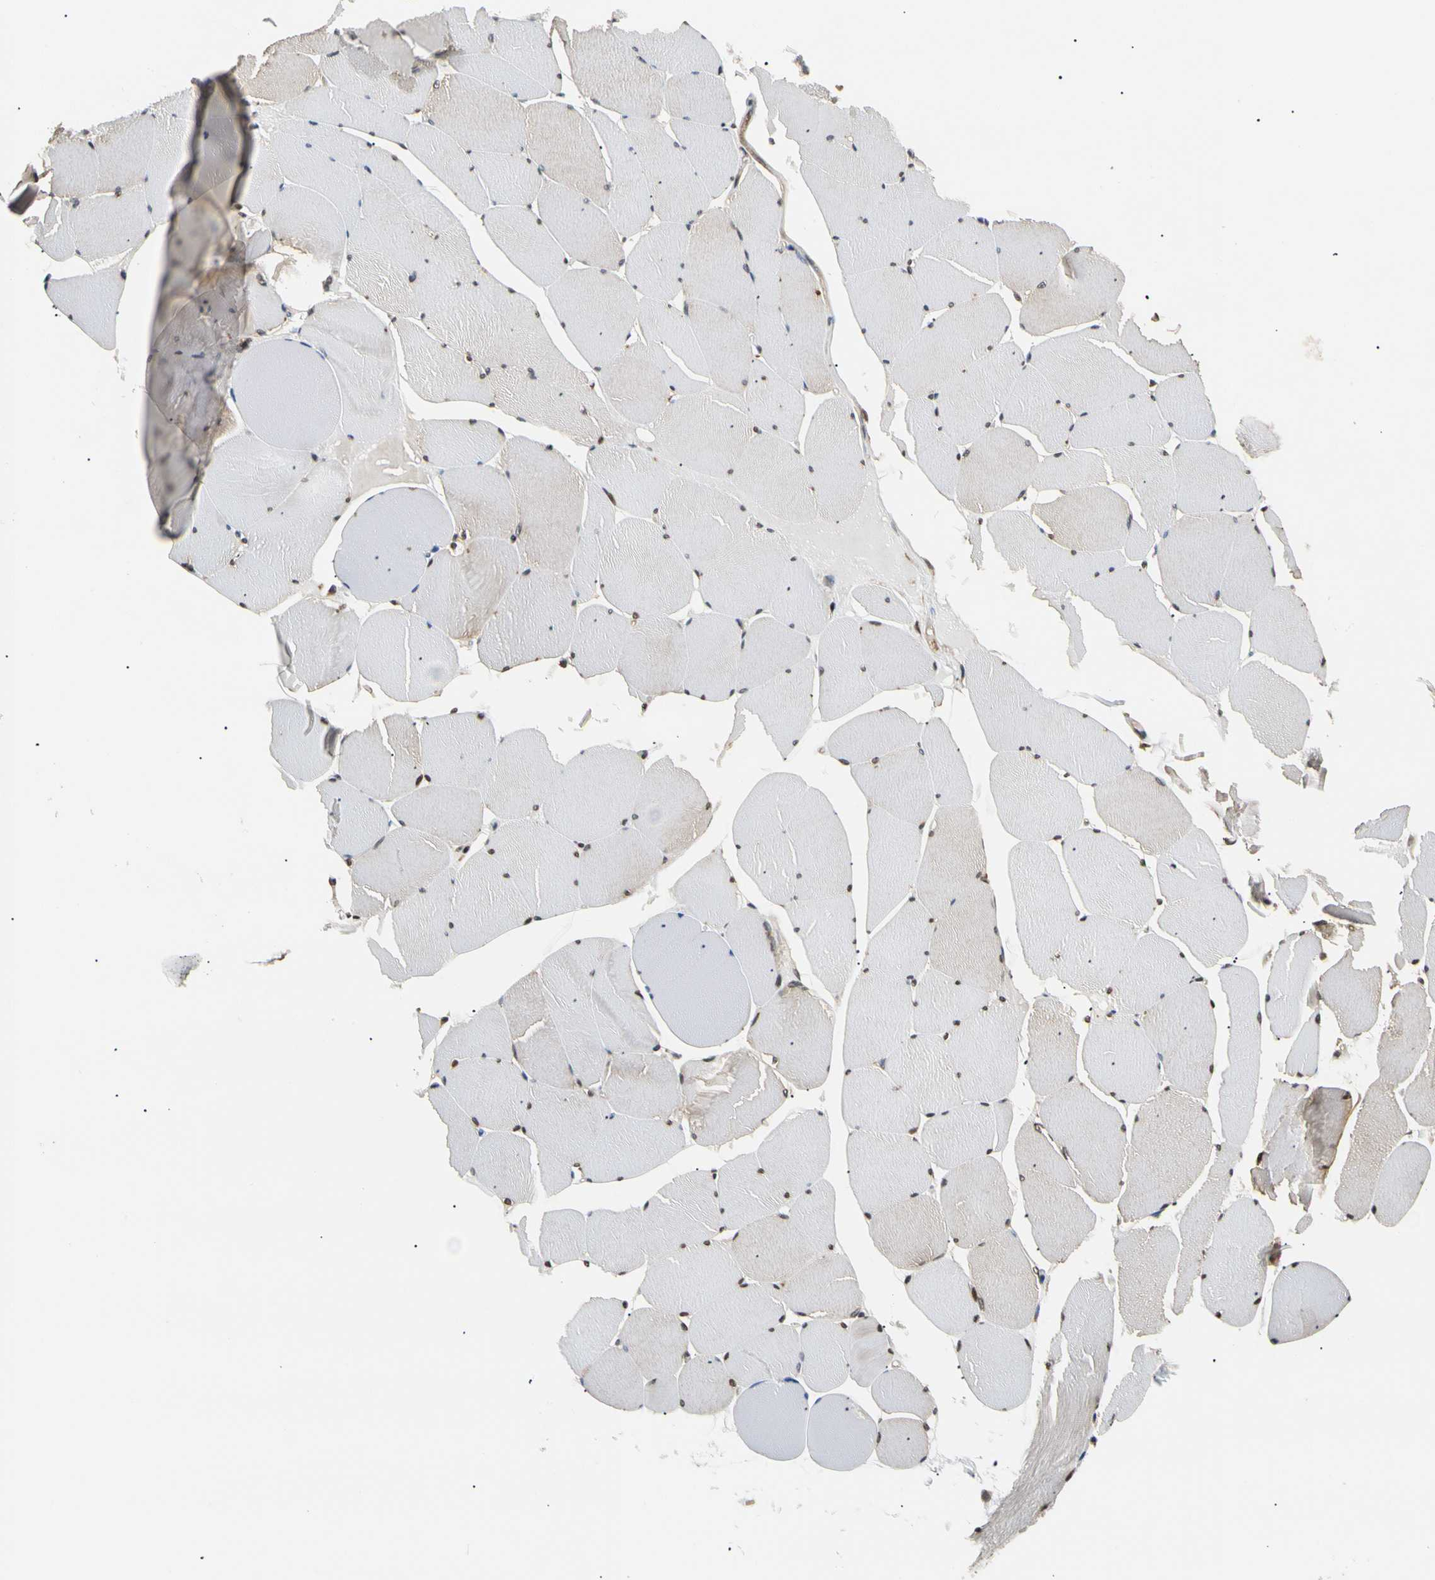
{"staining": {"intensity": "weak", "quantity": "<25%", "location": "cytoplasmic/membranous"}, "tissue": "skeletal muscle", "cell_type": "Myocytes", "image_type": "normal", "snomed": [{"axis": "morphology", "description": "Normal tissue, NOS"}, {"axis": "topography", "description": "Skeletal muscle"}, {"axis": "topography", "description": "Salivary gland"}], "caption": "Skeletal muscle was stained to show a protein in brown. There is no significant staining in myocytes. (DAB (3,3'-diaminobenzidine) immunohistochemistry, high magnification).", "gene": "EIF1AX", "patient": {"sex": "male", "age": 62}}